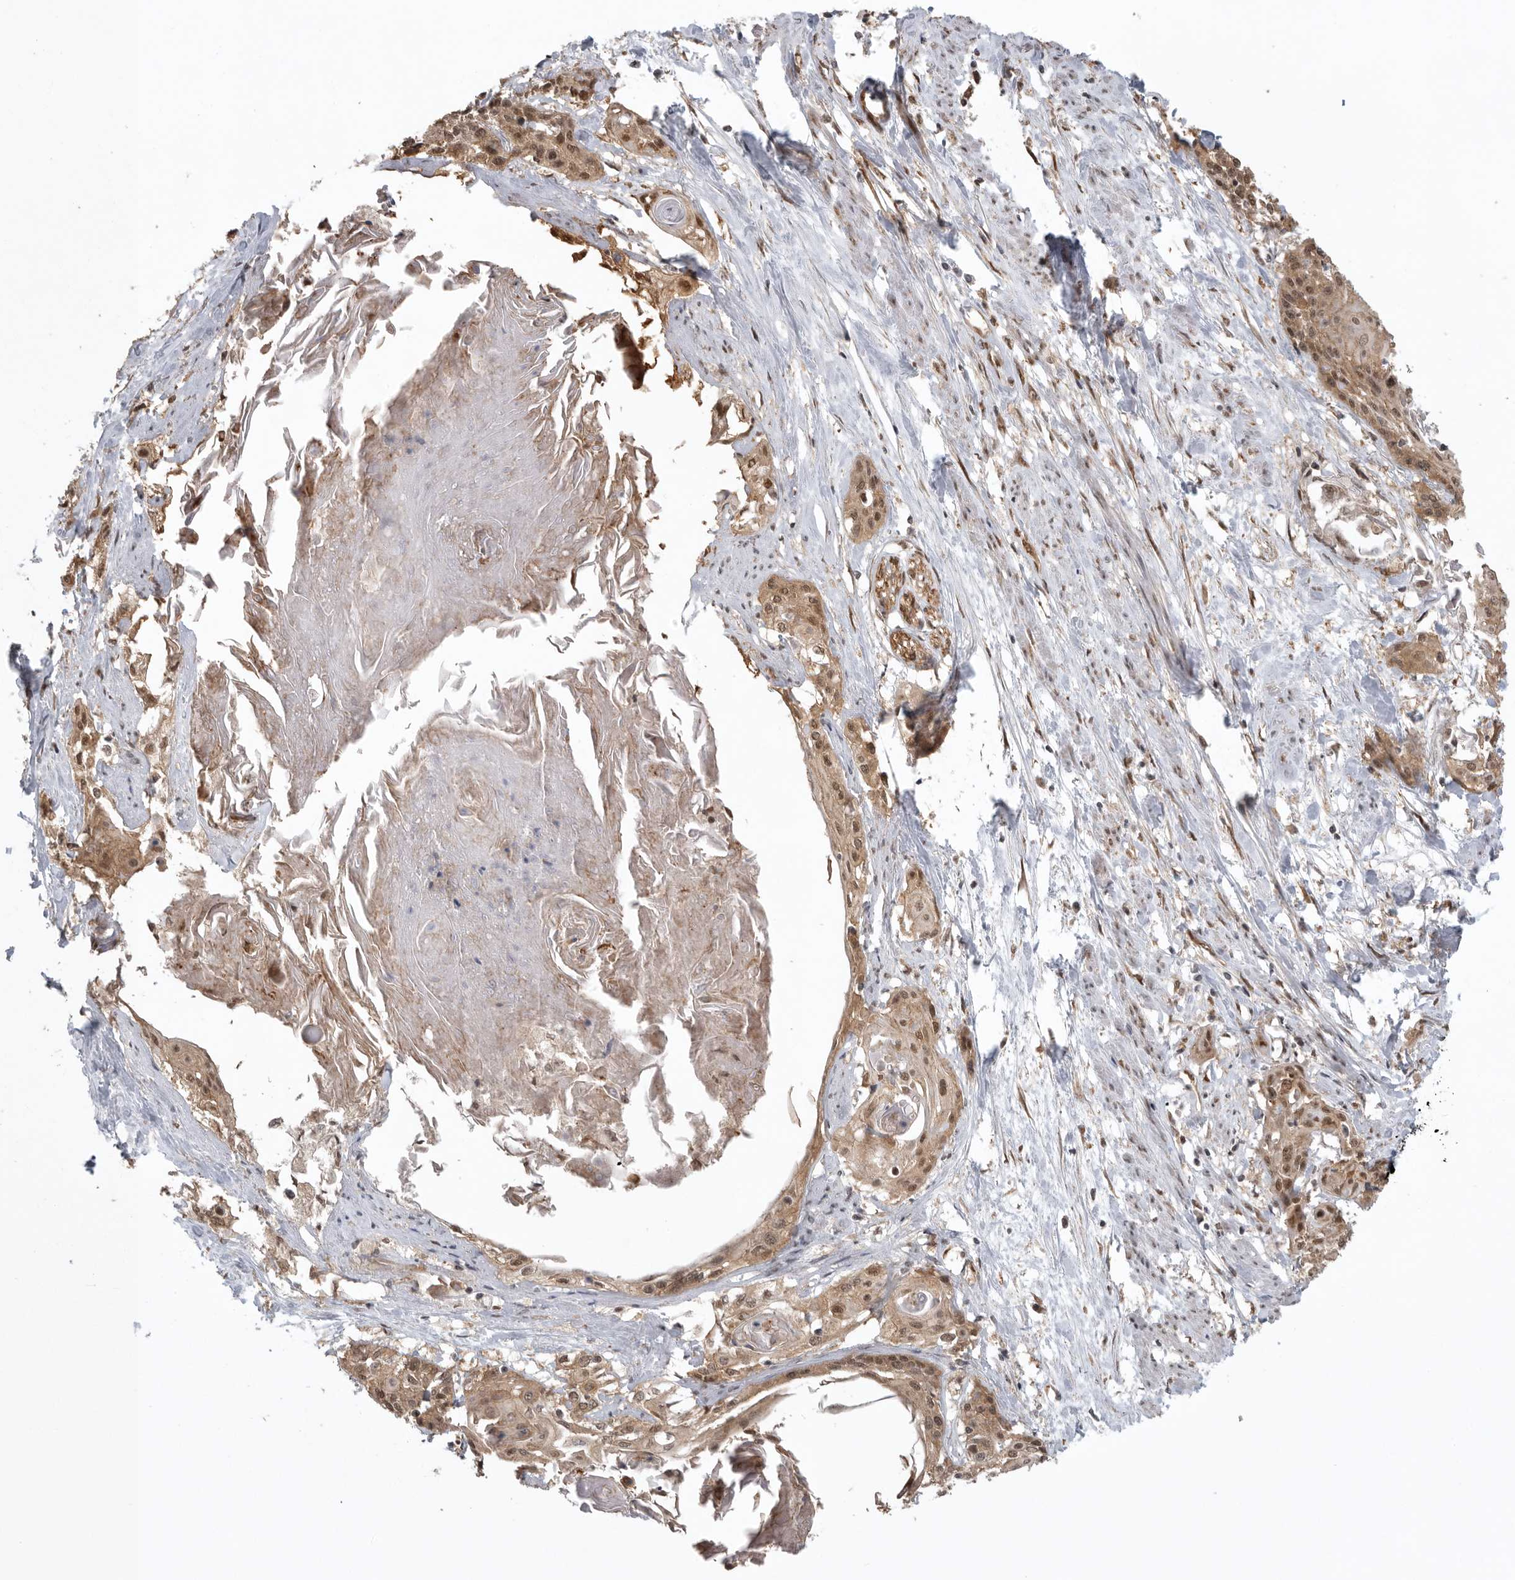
{"staining": {"intensity": "moderate", "quantity": ">75%", "location": "cytoplasmic/membranous,nuclear"}, "tissue": "cervical cancer", "cell_type": "Tumor cells", "image_type": "cancer", "snomed": [{"axis": "morphology", "description": "Squamous cell carcinoma, NOS"}, {"axis": "topography", "description": "Cervix"}], "caption": "DAB immunohistochemical staining of squamous cell carcinoma (cervical) reveals moderate cytoplasmic/membranous and nuclear protein expression in about >75% of tumor cells.", "gene": "VPS50", "patient": {"sex": "female", "age": 57}}